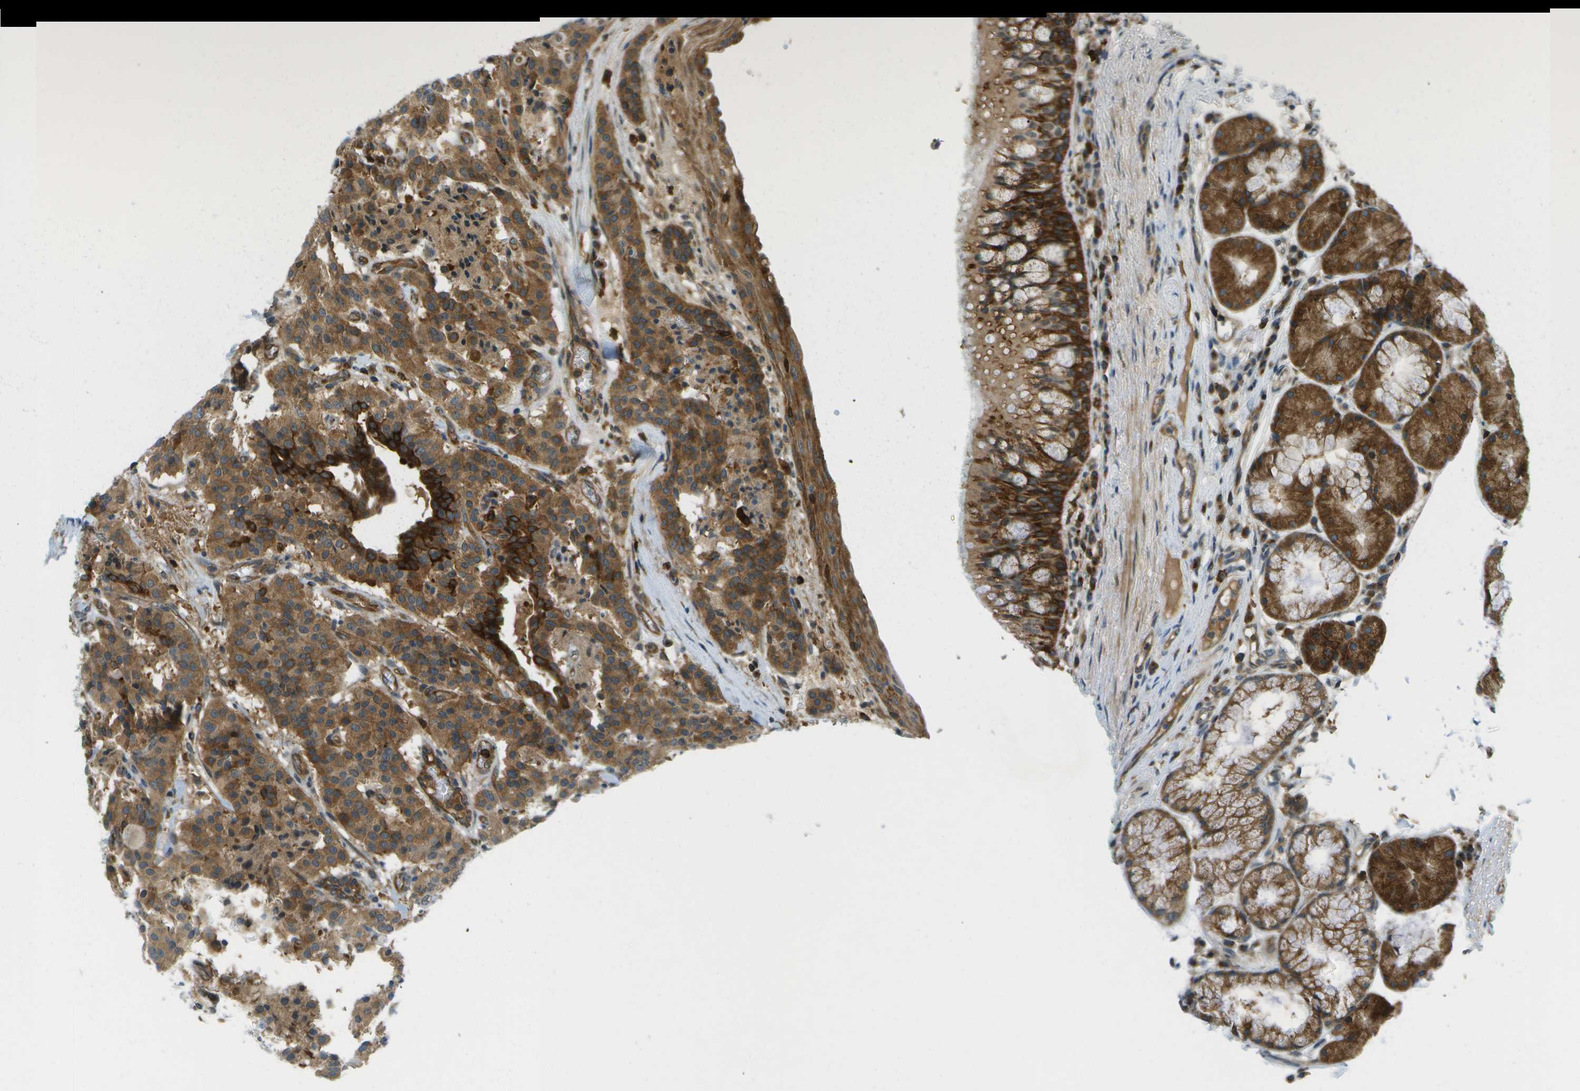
{"staining": {"intensity": "moderate", "quantity": ">75%", "location": "cytoplasmic/membranous"}, "tissue": "carcinoid", "cell_type": "Tumor cells", "image_type": "cancer", "snomed": [{"axis": "morphology", "description": "Carcinoid, malignant, NOS"}, {"axis": "topography", "description": "Lung"}], "caption": "DAB immunohistochemical staining of human carcinoid (malignant) displays moderate cytoplasmic/membranous protein staining in about >75% of tumor cells. The staining is performed using DAB brown chromogen to label protein expression. The nuclei are counter-stained blue using hematoxylin.", "gene": "TMTC1", "patient": {"sex": "male", "age": 30}}